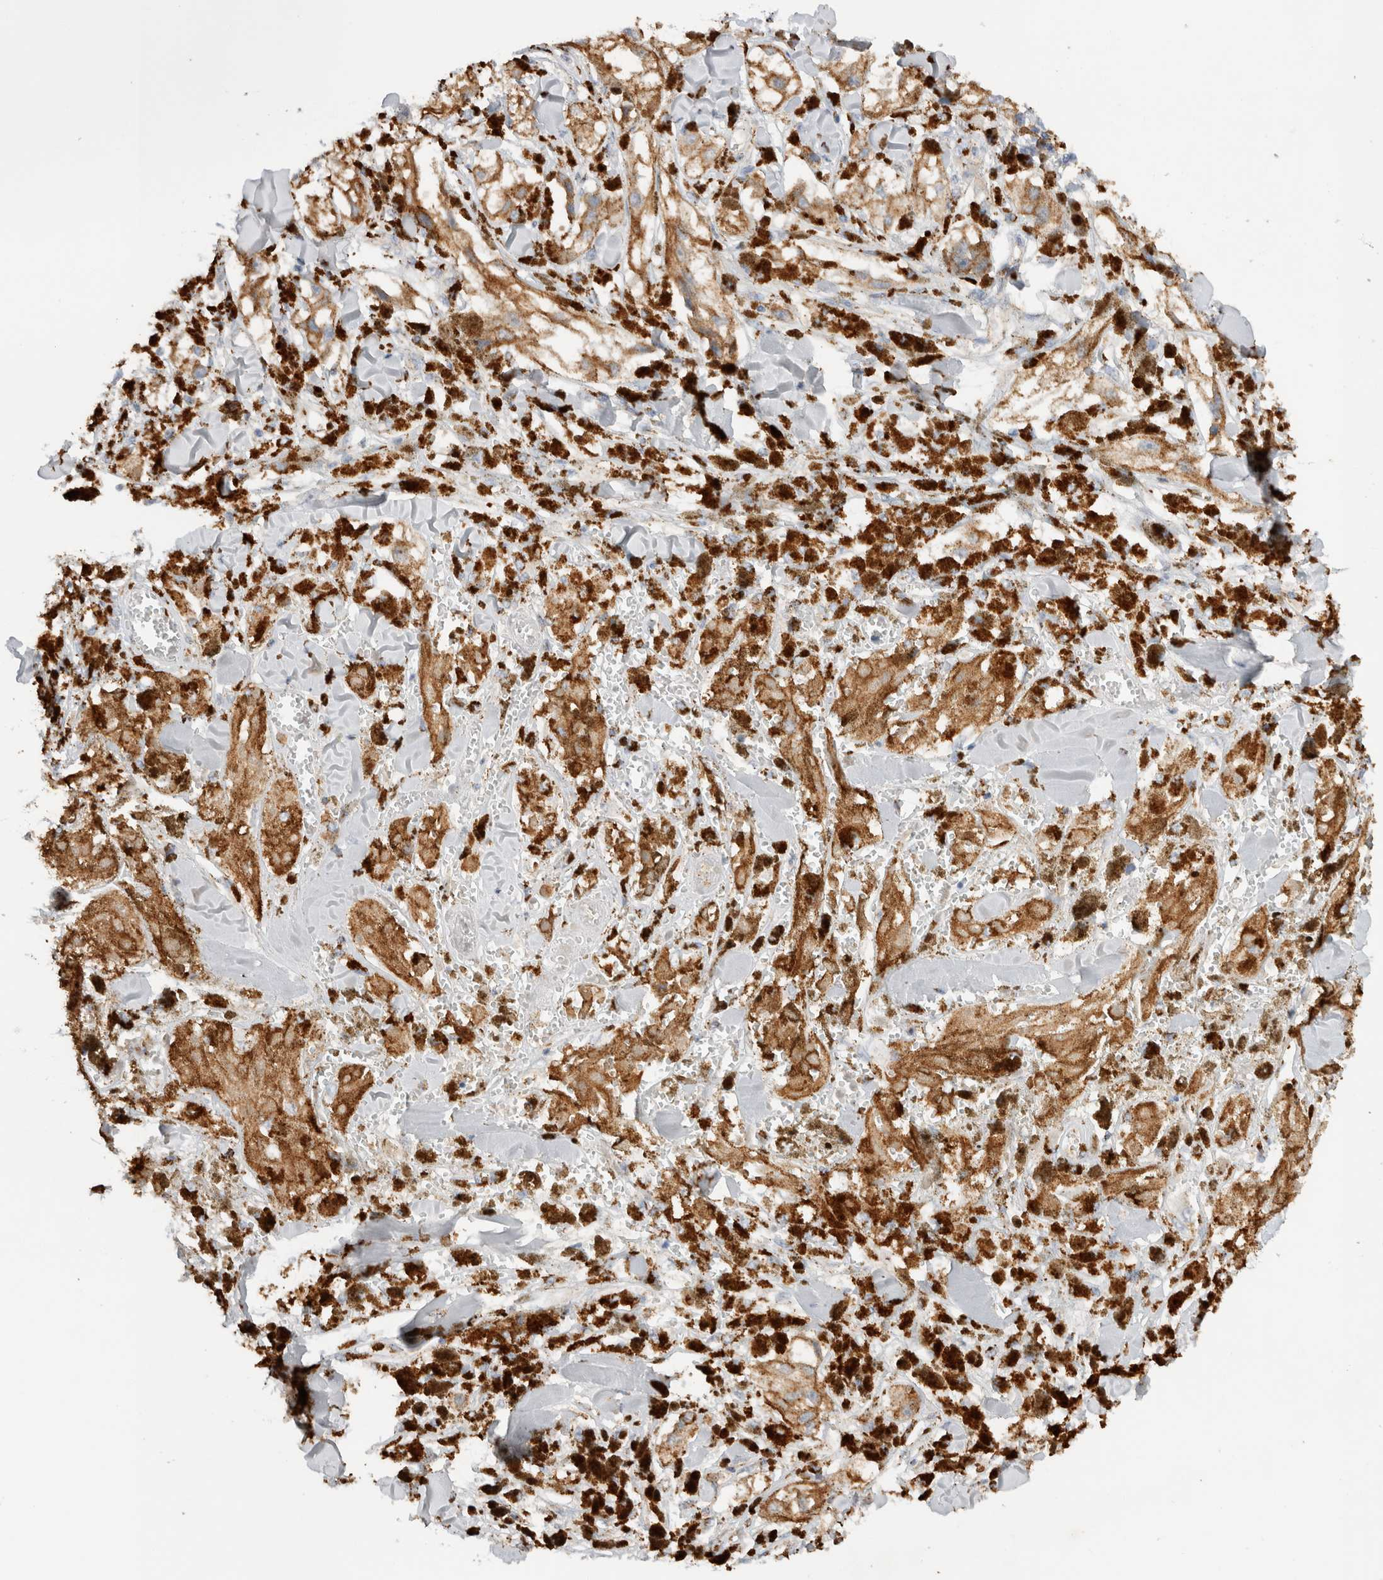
{"staining": {"intensity": "moderate", "quantity": ">75%", "location": "cytoplasmic/membranous"}, "tissue": "melanoma", "cell_type": "Tumor cells", "image_type": "cancer", "snomed": [{"axis": "morphology", "description": "Malignant melanoma, NOS"}, {"axis": "topography", "description": "Skin"}], "caption": "Malignant melanoma stained with DAB (3,3'-diaminobenzidine) immunohistochemistry shows medium levels of moderate cytoplasmic/membranous positivity in approximately >75% of tumor cells.", "gene": "GNS", "patient": {"sex": "male", "age": 88}}